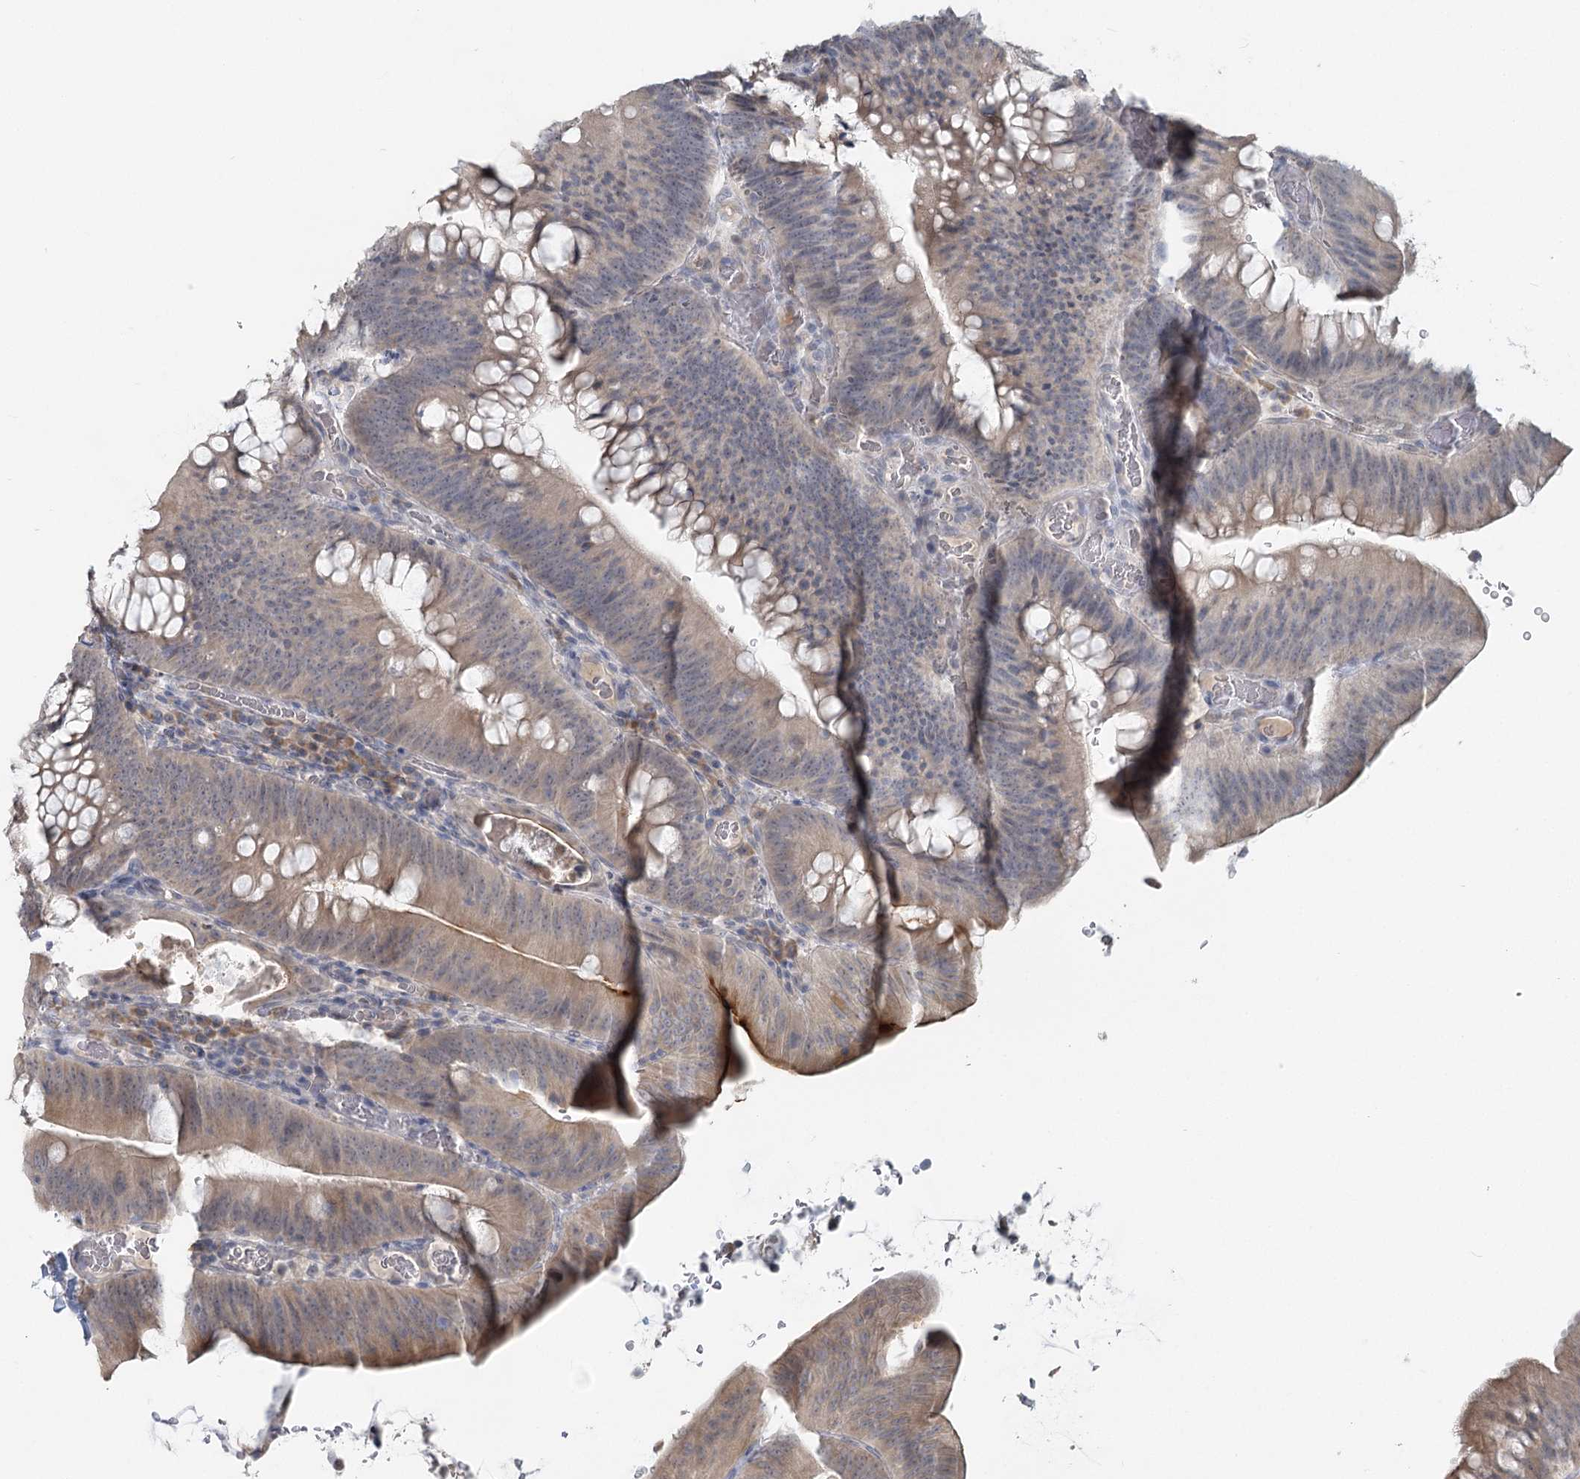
{"staining": {"intensity": "weak", "quantity": "25%-75%", "location": "cytoplasmic/membranous"}, "tissue": "colorectal cancer", "cell_type": "Tumor cells", "image_type": "cancer", "snomed": [{"axis": "morphology", "description": "Normal tissue, NOS"}, {"axis": "topography", "description": "Colon"}], "caption": "IHC of human colorectal cancer demonstrates low levels of weak cytoplasmic/membranous positivity in approximately 25%-75% of tumor cells. The staining was performed using DAB (3,3'-diaminobenzidine) to visualize the protein expression in brown, while the nuclei were stained in blue with hematoxylin (Magnification: 20x).", "gene": "SLC9A3", "patient": {"sex": "female", "age": 82}}